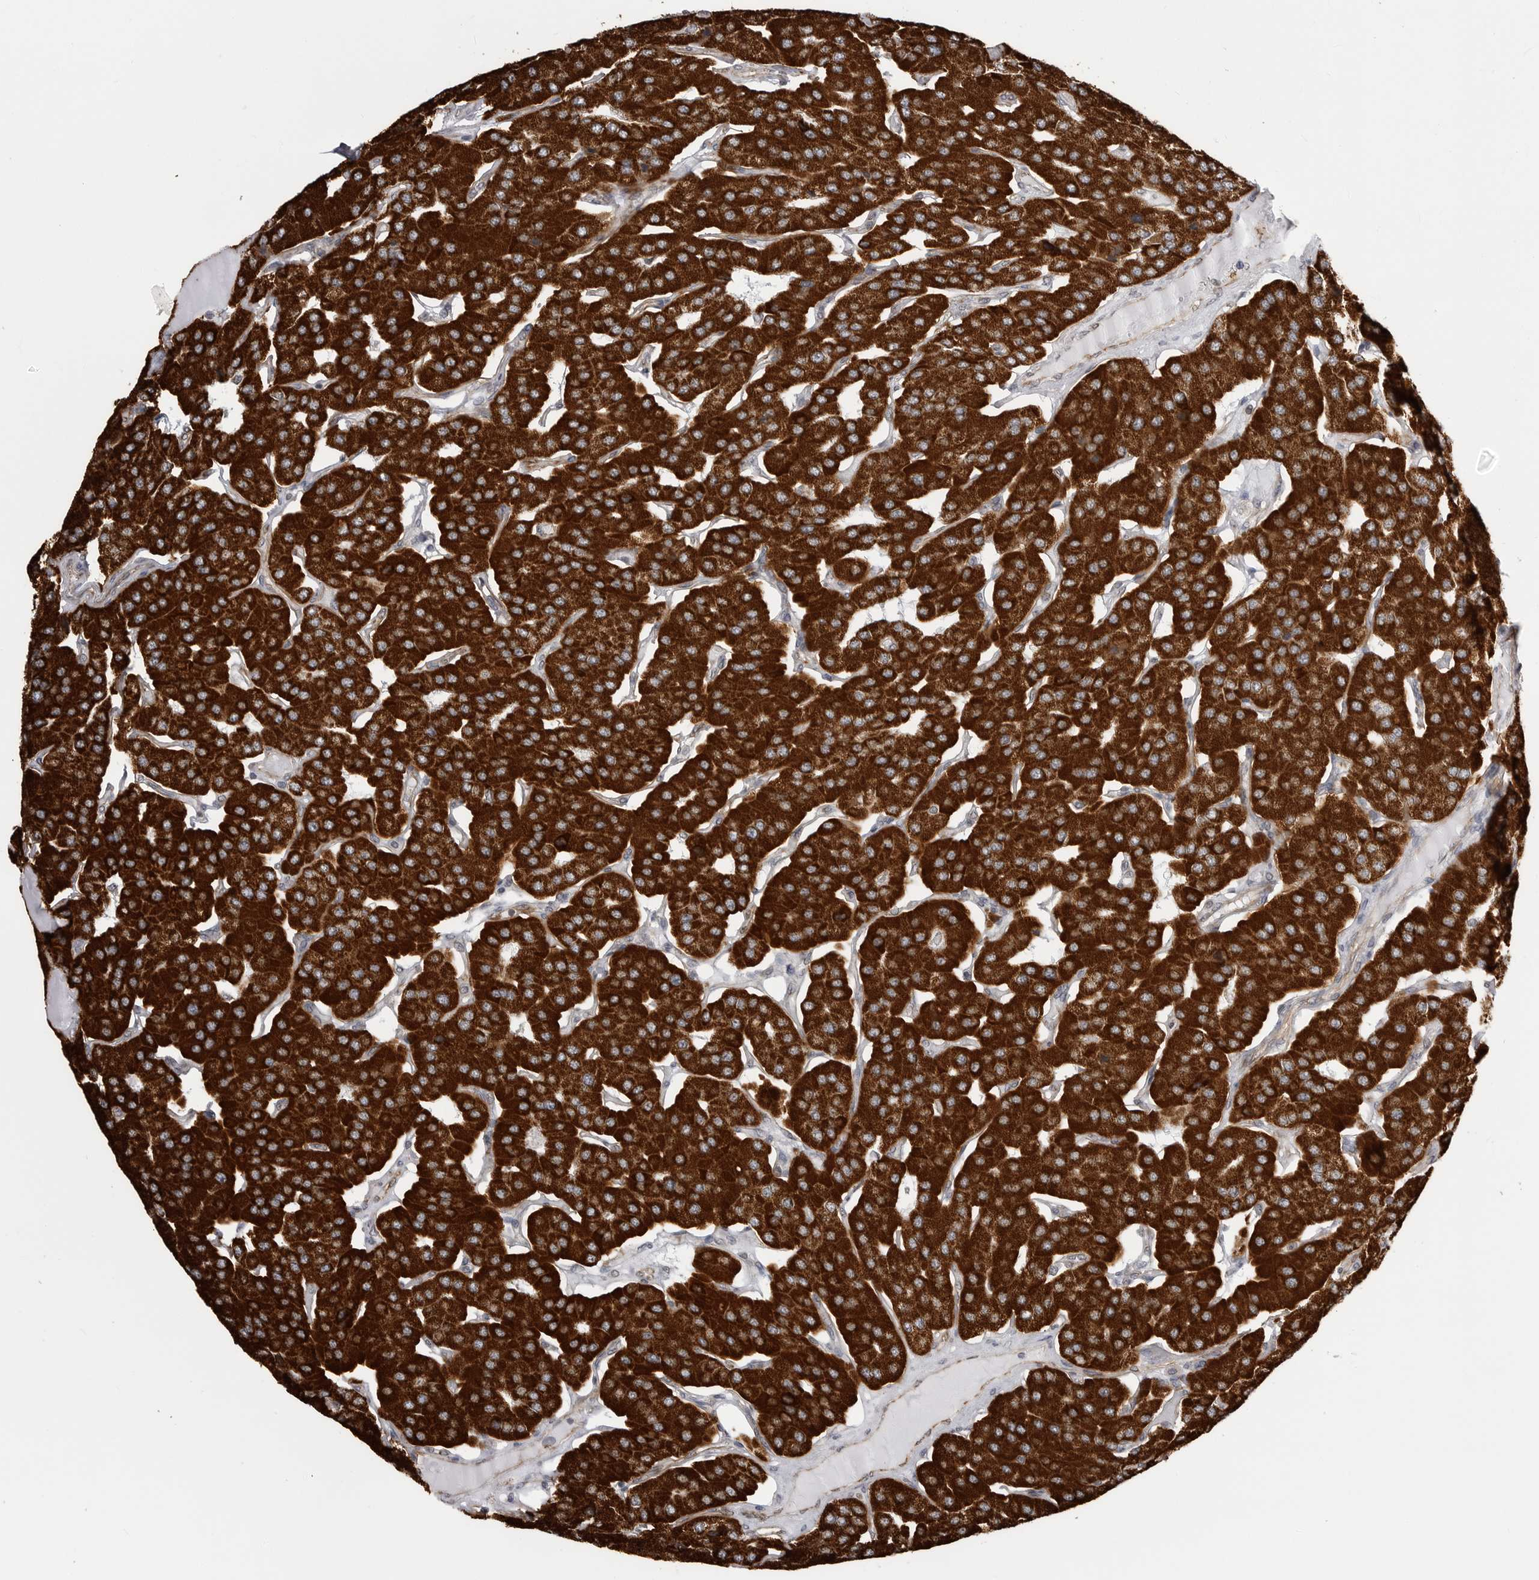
{"staining": {"intensity": "strong", "quantity": ">75%", "location": "cytoplasmic/membranous"}, "tissue": "parathyroid gland", "cell_type": "Glandular cells", "image_type": "normal", "snomed": [{"axis": "morphology", "description": "Normal tissue, NOS"}, {"axis": "morphology", "description": "Adenoma, NOS"}, {"axis": "topography", "description": "Parathyroid gland"}], "caption": "Unremarkable parathyroid gland displays strong cytoplasmic/membranous staining in approximately >75% of glandular cells.", "gene": "FH", "patient": {"sex": "female", "age": 86}}